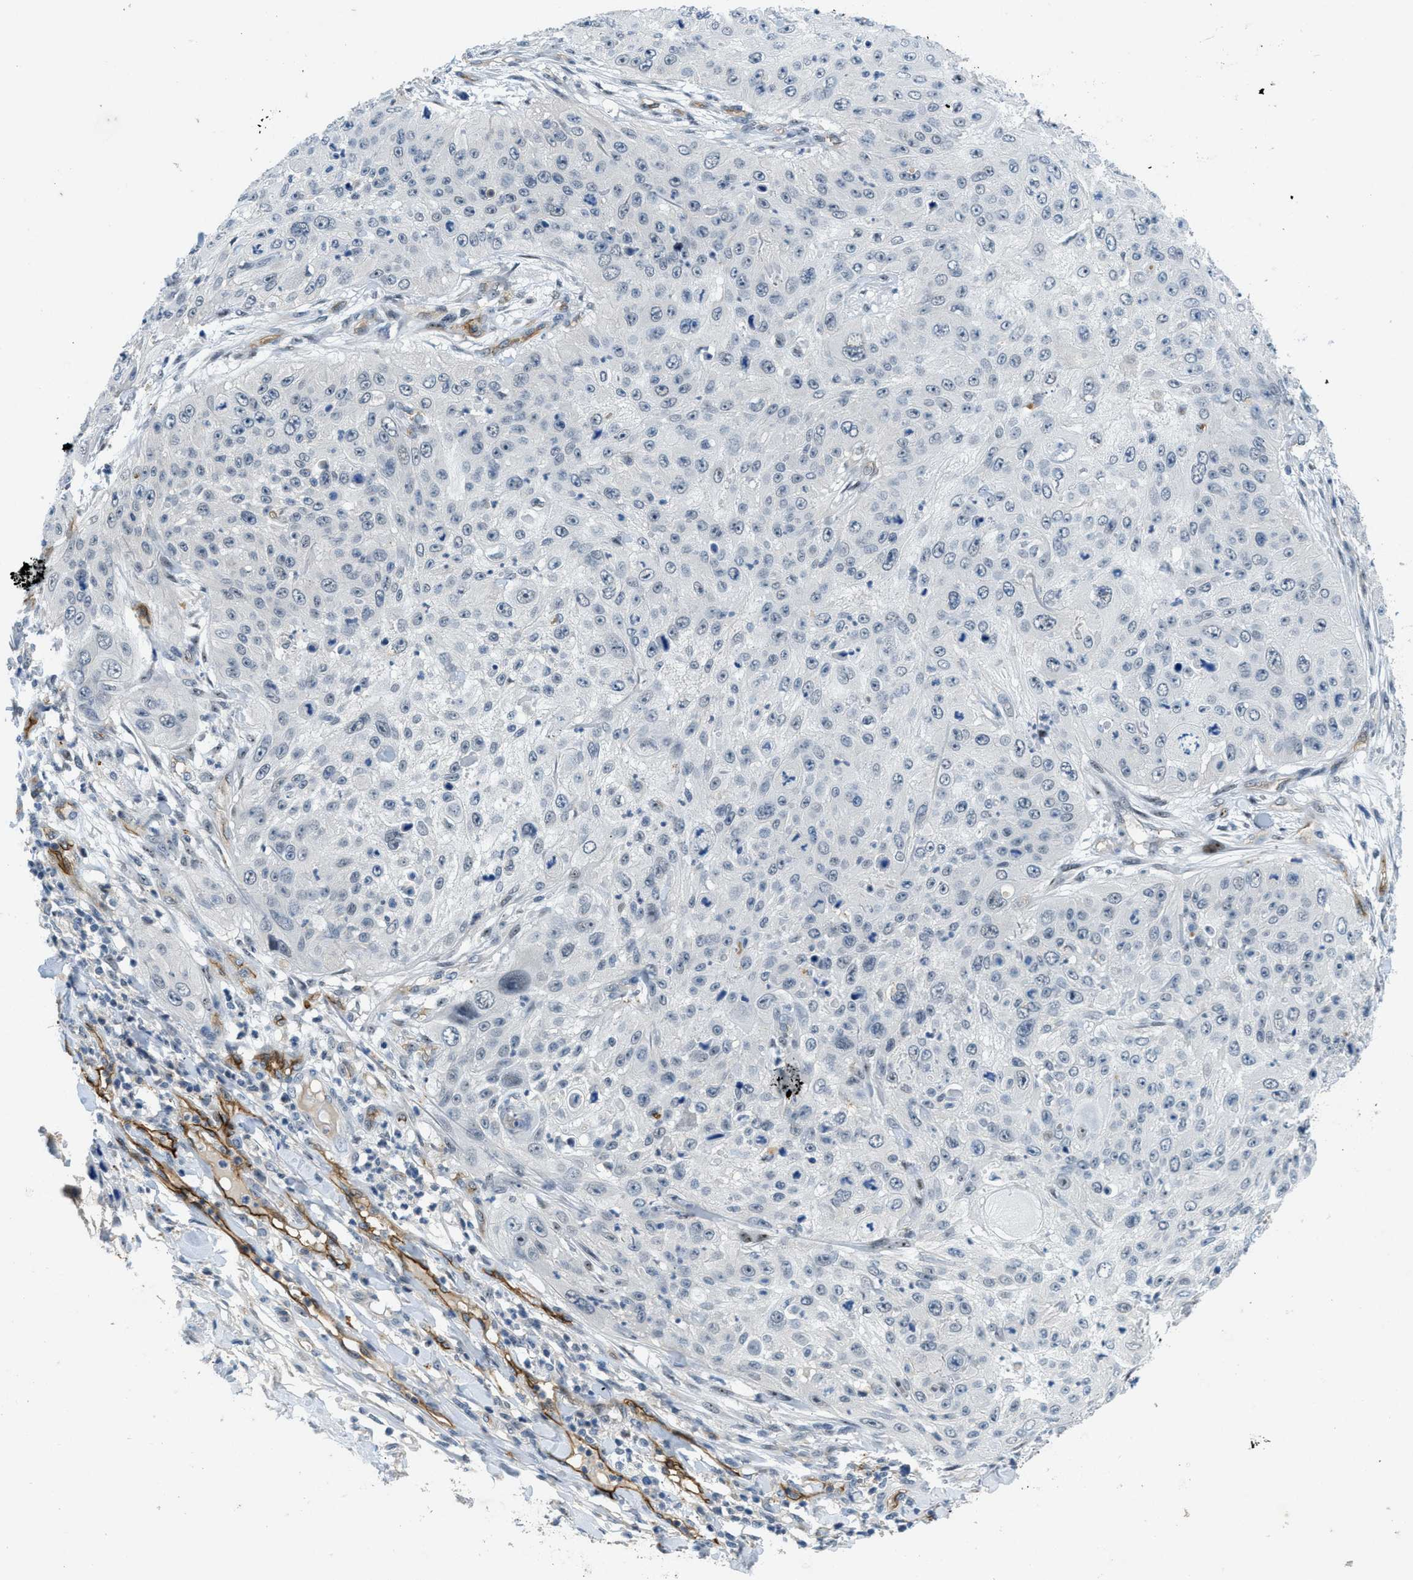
{"staining": {"intensity": "negative", "quantity": "none", "location": "none"}, "tissue": "skin cancer", "cell_type": "Tumor cells", "image_type": "cancer", "snomed": [{"axis": "morphology", "description": "Squamous cell carcinoma, NOS"}, {"axis": "topography", "description": "Skin"}], "caption": "Protein analysis of skin cancer (squamous cell carcinoma) shows no significant positivity in tumor cells. The staining was performed using DAB (3,3'-diaminobenzidine) to visualize the protein expression in brown, while the nuclei were stained in blue with hematoxylin (Magnification: 20x).", "gene": "SLCO2A1", "patient": {"sex": "female", "age": 80}}